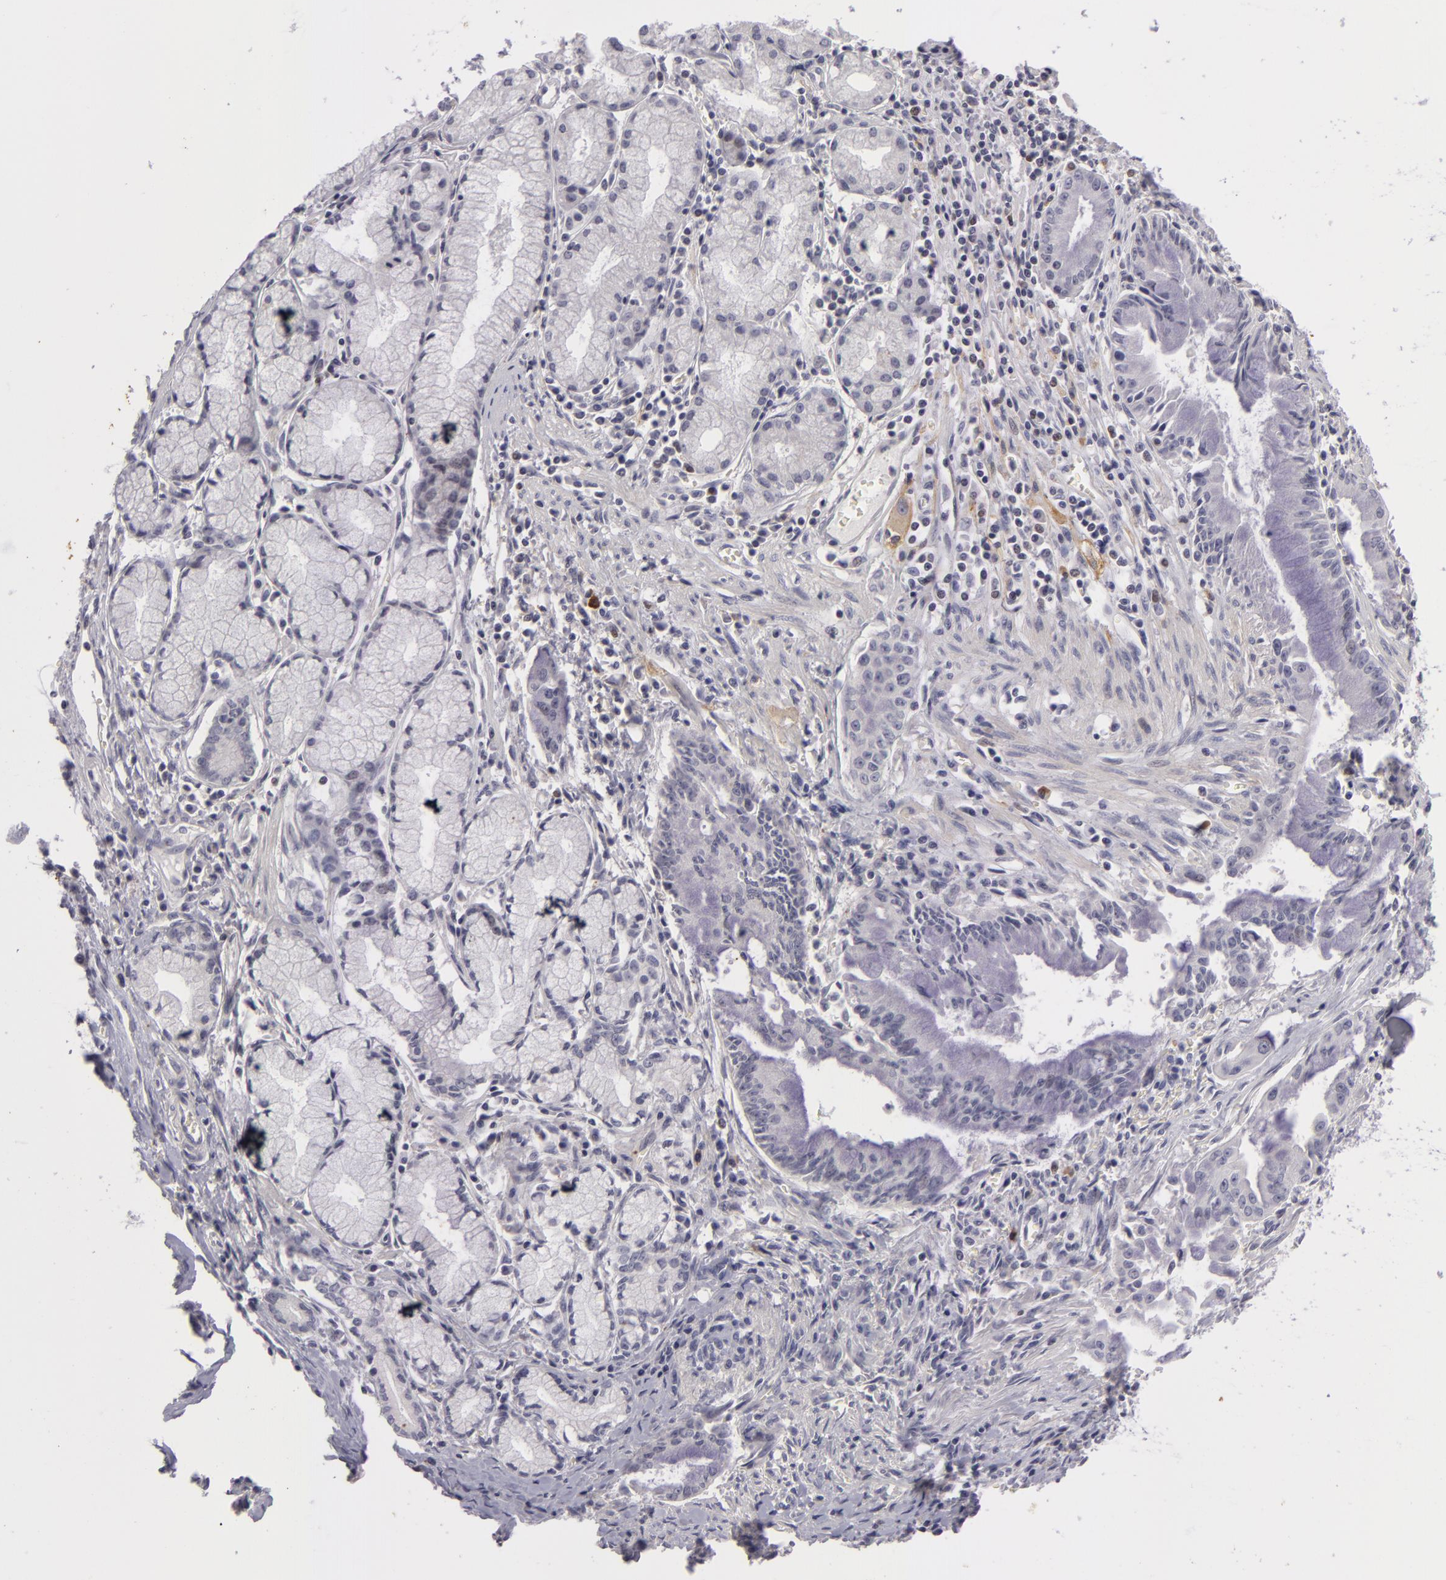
{"staining": {"intensity": "negative", "quantity": "none", "location": "none"}, "tissue": "pancreatic cancer", "cell_type": "Tumor cells", "image_type": "cancer", "snomed": [{"axis": "morphology", "description": "Adenocarcinoma, NOS"}, {"axis": "topography", "description": "Pancreas"}], "caption": "Immunohistochemical staining of human pancreatic adenocarcinoma demonstrates no significant expression in tumor cells.", "gene": "NLGN4X", "patient": {"sex": "male", "age": 59}}